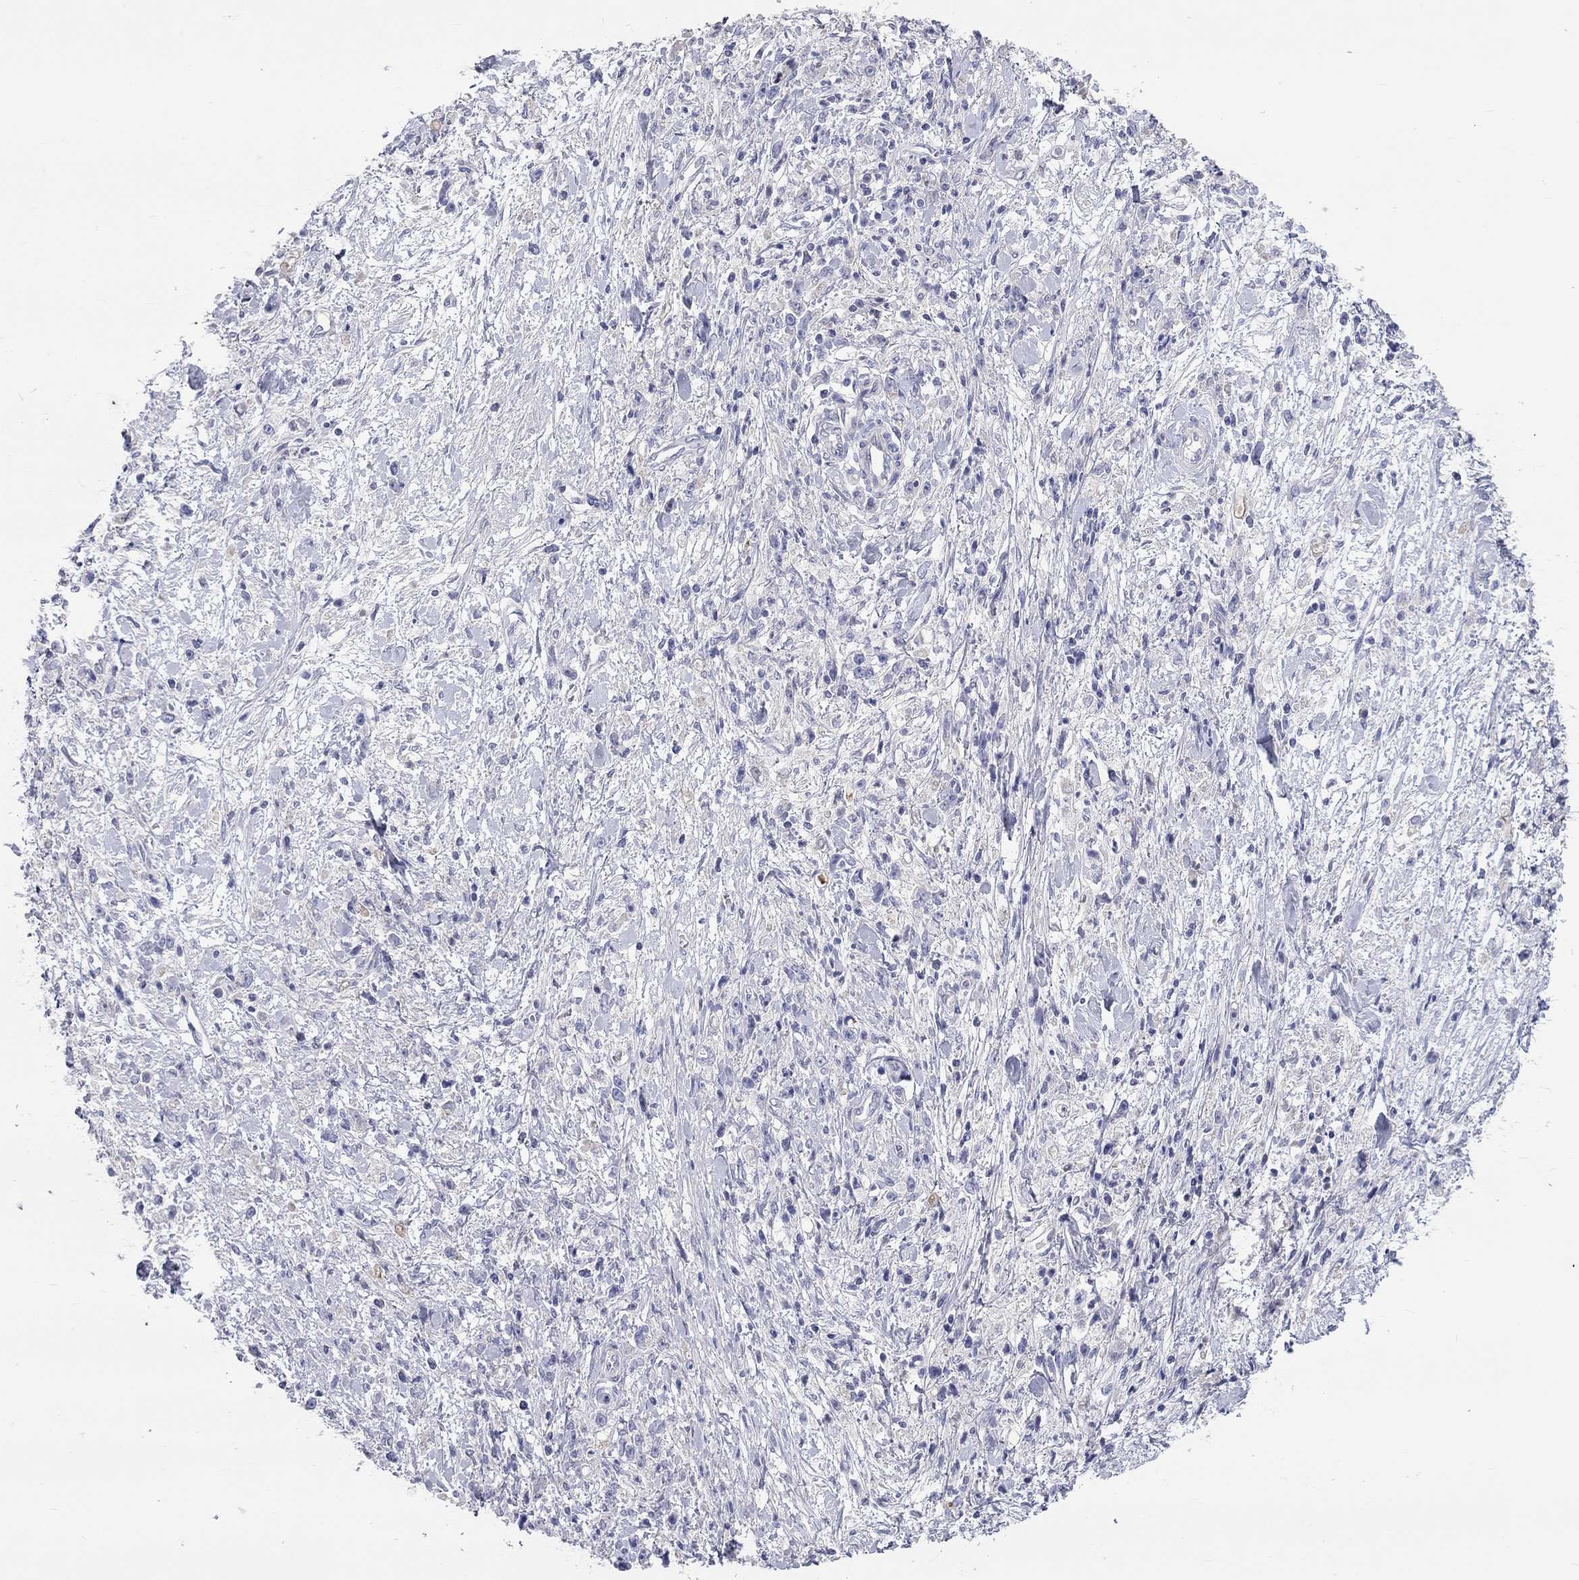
{"staining": {"intensity": "negative", "quantity": "none", "location": "none"}, "tissue": "stomach cancer", "cell_type": "Tumor cells", "image_type": "cancer", "snomed": [{"axis": "morphology", "description": "Adenocarcinoma, NOS"}, {"axis": "topography", "description": "Stomach"}], "caption": "Stomach adenocarcinoma was stained to show a protein in brown. There is no significant staining in tumor cells.", "gene": "ST7L", "patient": {"sex": "female", "age": 59}}